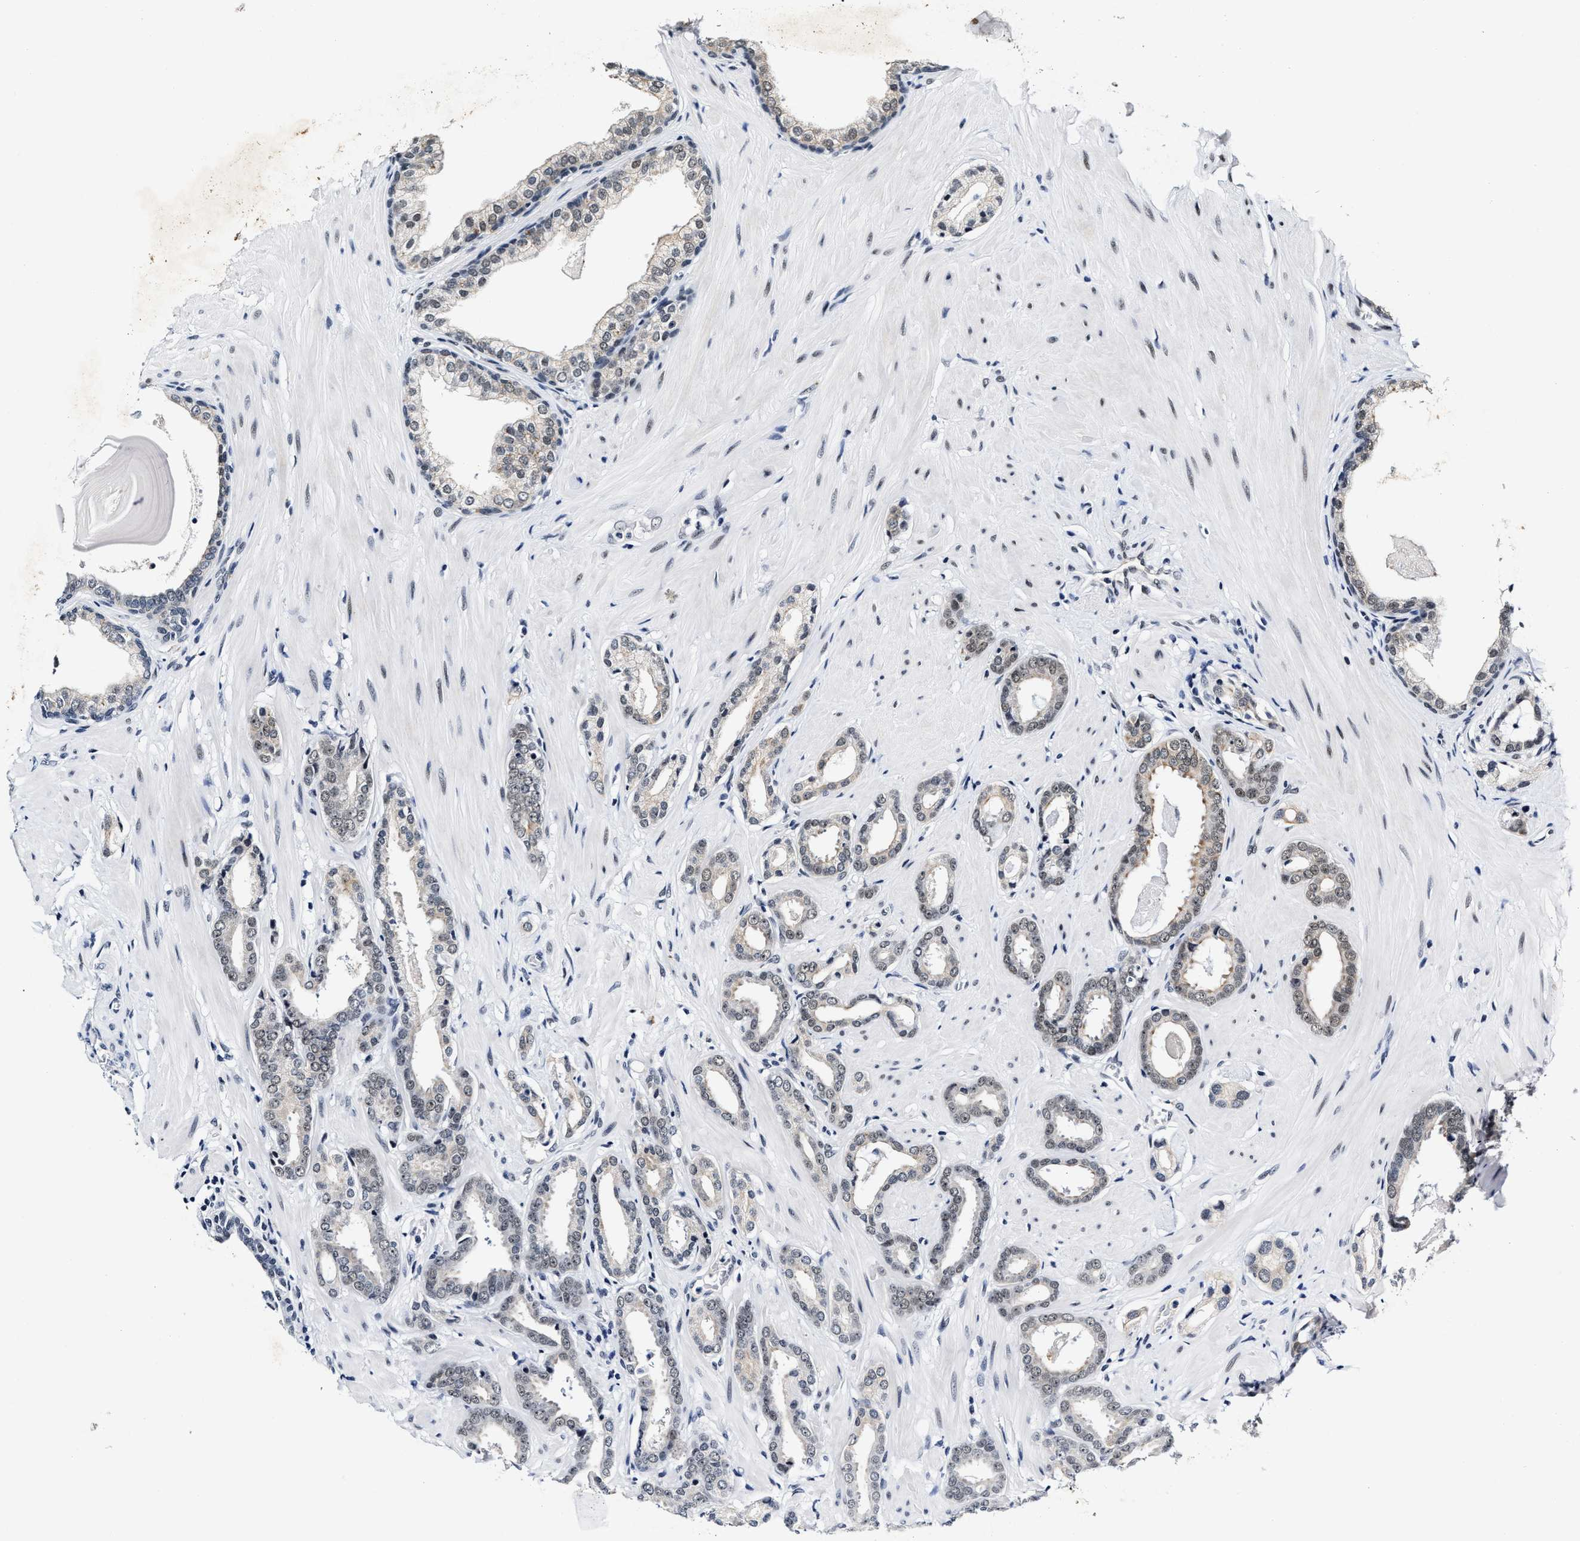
{"staining": {"intensity": "negative", "quantity": "none", "location": "none"}, "tissue": "prostate cancer", "cell_type": "Tumor cells", "image_type": "cancer", "snomed": [{"axis": "morphology", "description": "Adenocarcinoma, Low grade"}, {"axis": "topography", "description": "Prostate"}], "caption": "Immunohistochemical staining of prostate cancer (low-grade adenocarcinoma) displays no significant positivity in tumor cells. Brightfield microscopy of IHC stained with DAB (brown) and hematoxylin (blue), captured at high magnification.", "gene": "INIP", "patient": {"sex": "male", "age": 53}}